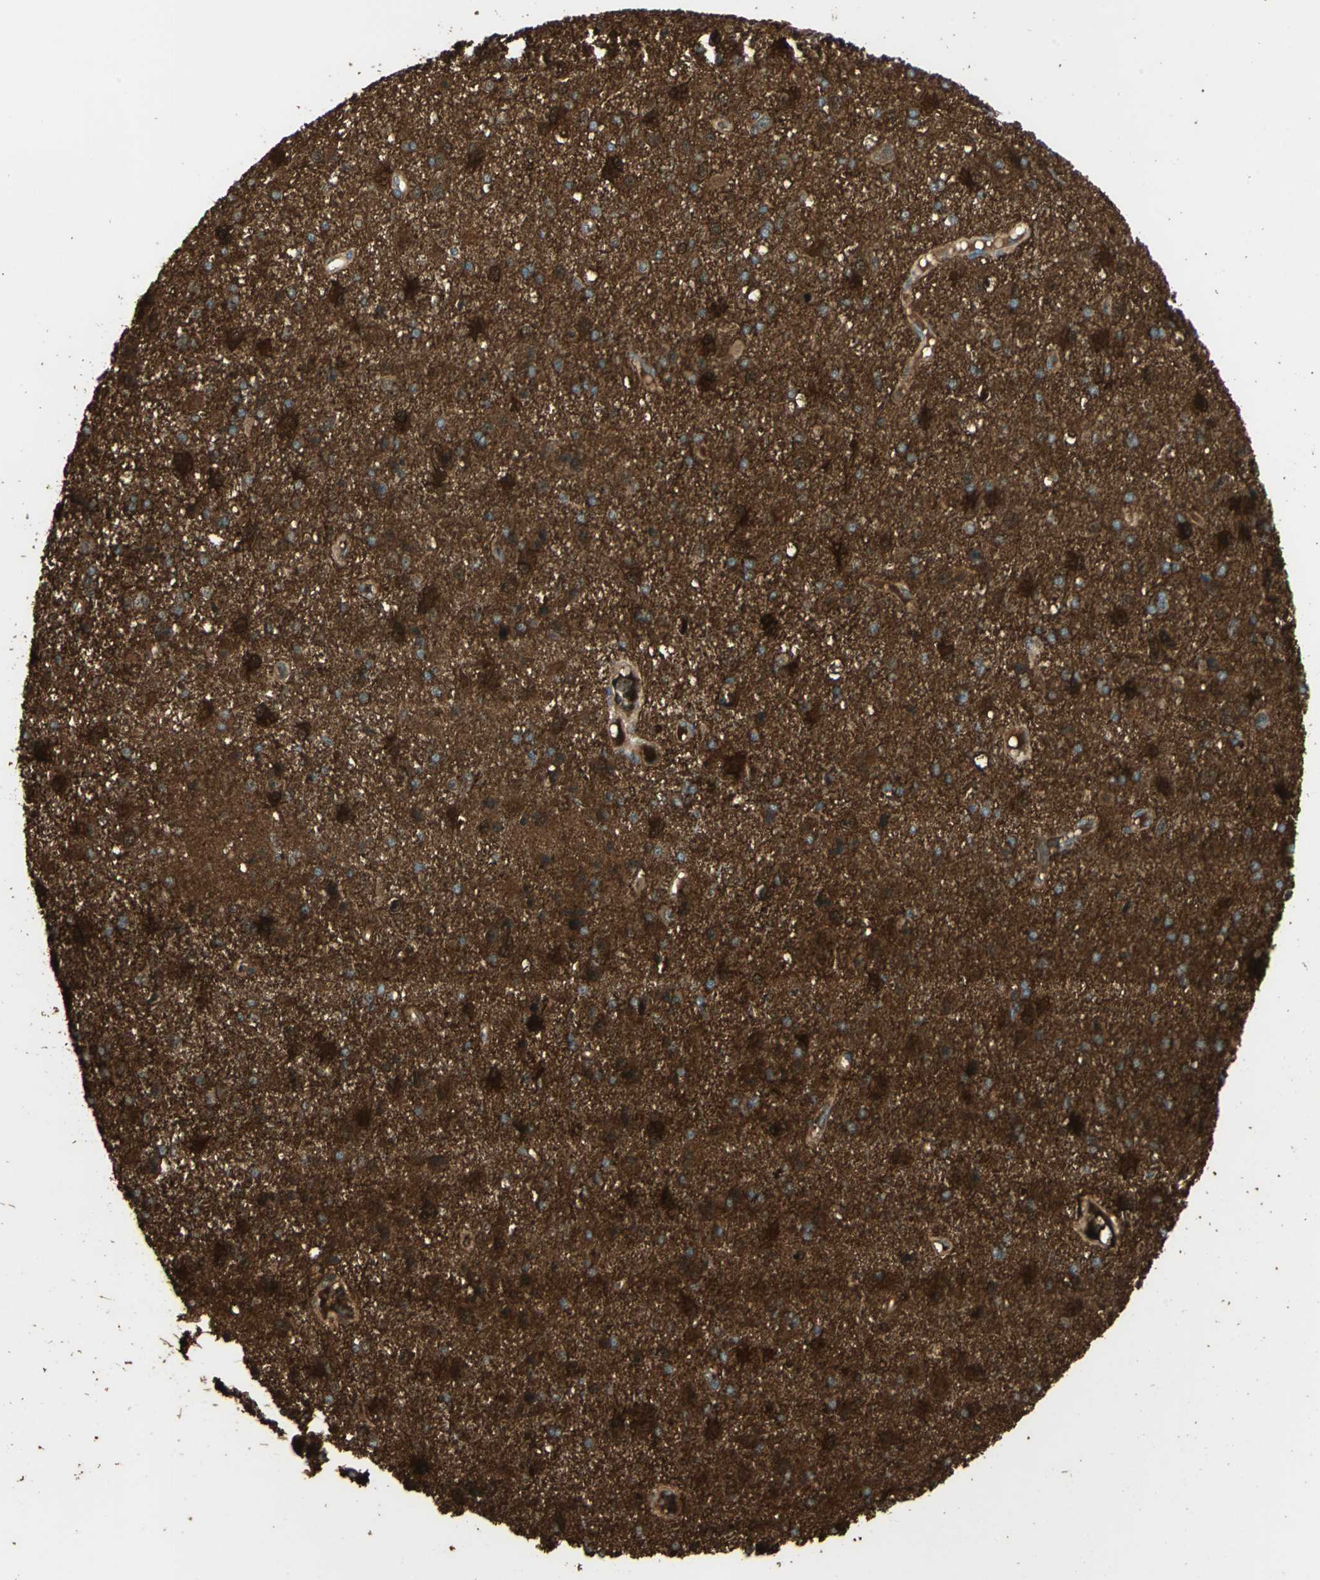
{"staining": {"intensity": "strong", "quantity": ">75%", "location": "cytoplasmic/membranous,nuclear"}, "tissue": "glioma", "cell_type": "Tumor cells", "image_type": "cancer", "snomed": [{"axis": "morphology", "description": "Glioma, malignant, Low grade"}, {"axis": "topography", "description": "Brain"}], "caption": "Glioma stained with a protein marker demonstrates strong staining in tumor cells.", "gene": "DDAH1", "patient": {"sex": "male", "age": 58}}